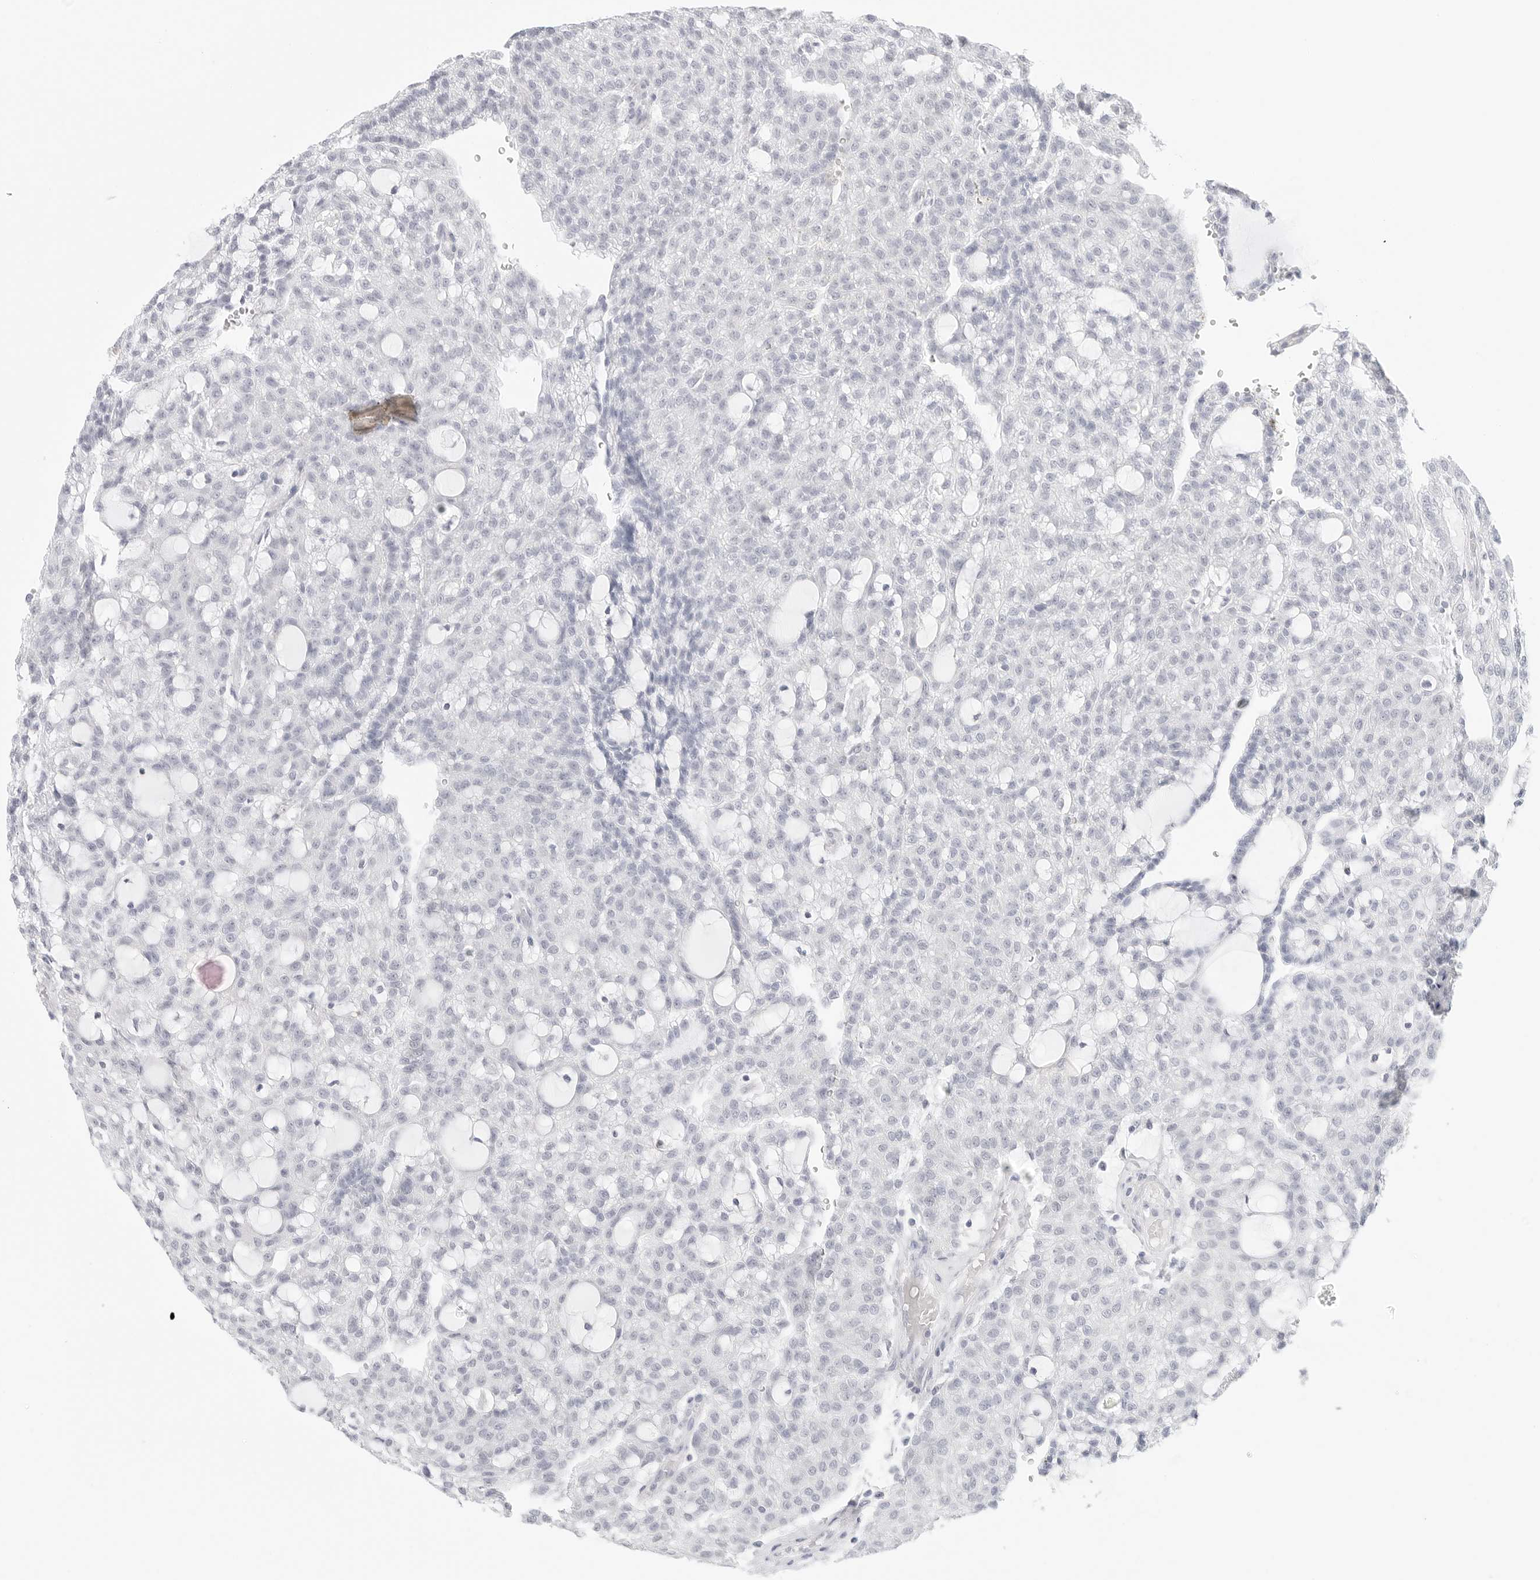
{"staining": {"intensity": "negative", "quantity": "none", "location": "none"}, "tissue": "renal cancer", "cell_type": "Tumor cells", "image_type": "cancer", "snomed": [{"axis": "morphology", "description": "Adenocarcinoma, NOS"}, {"axis": "topography", "description": "Kidney"}], "caption": "Immunohistochemical staining of renal adenocarcinoma reveals no significant staining in tumor cells.", "gene": "HMGCS2", "patient": {"sex": "male", "age": 63}}